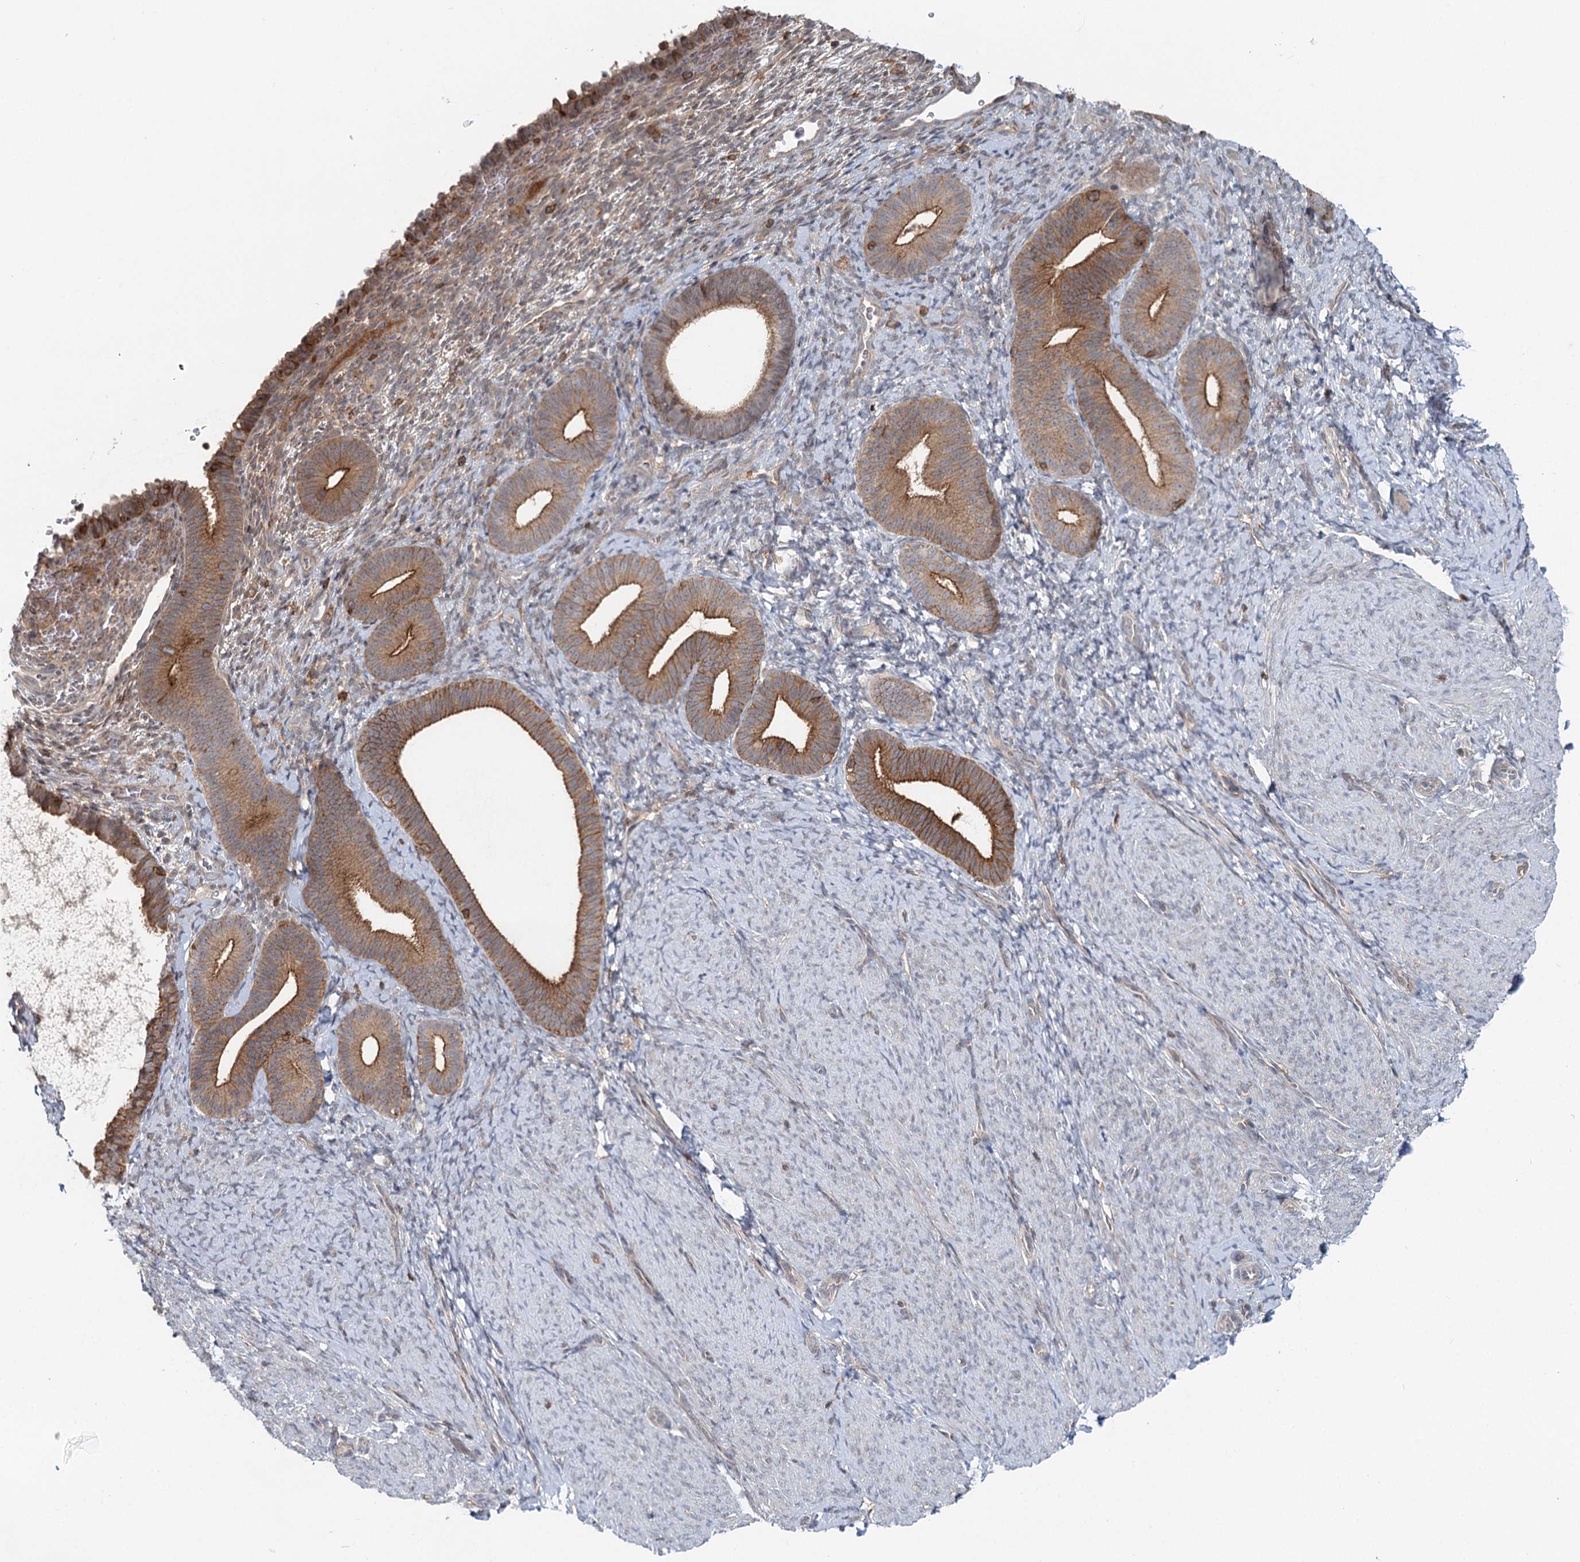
{"staining": {"intensity": "weak", "quantity": "<25%", "location": "cytoplasmic/membranous"}, "tissue": "endometrium", "cell_type": "Cells in endometrial stroma", "image_type": "normal", "snomed": [{"axis": "morphology", "description": "Normal tissue, NOS"}, {"axis": "topography", "description": "Endometrium"}], "caption": "Immunohistochemistry micrograph of benign endometrium stained for a protein (brown), which shows no positivity in cells in endometrial stroma.", "gene": "CDC42SE2", "patient": {"sex": "female", "age": 65}}